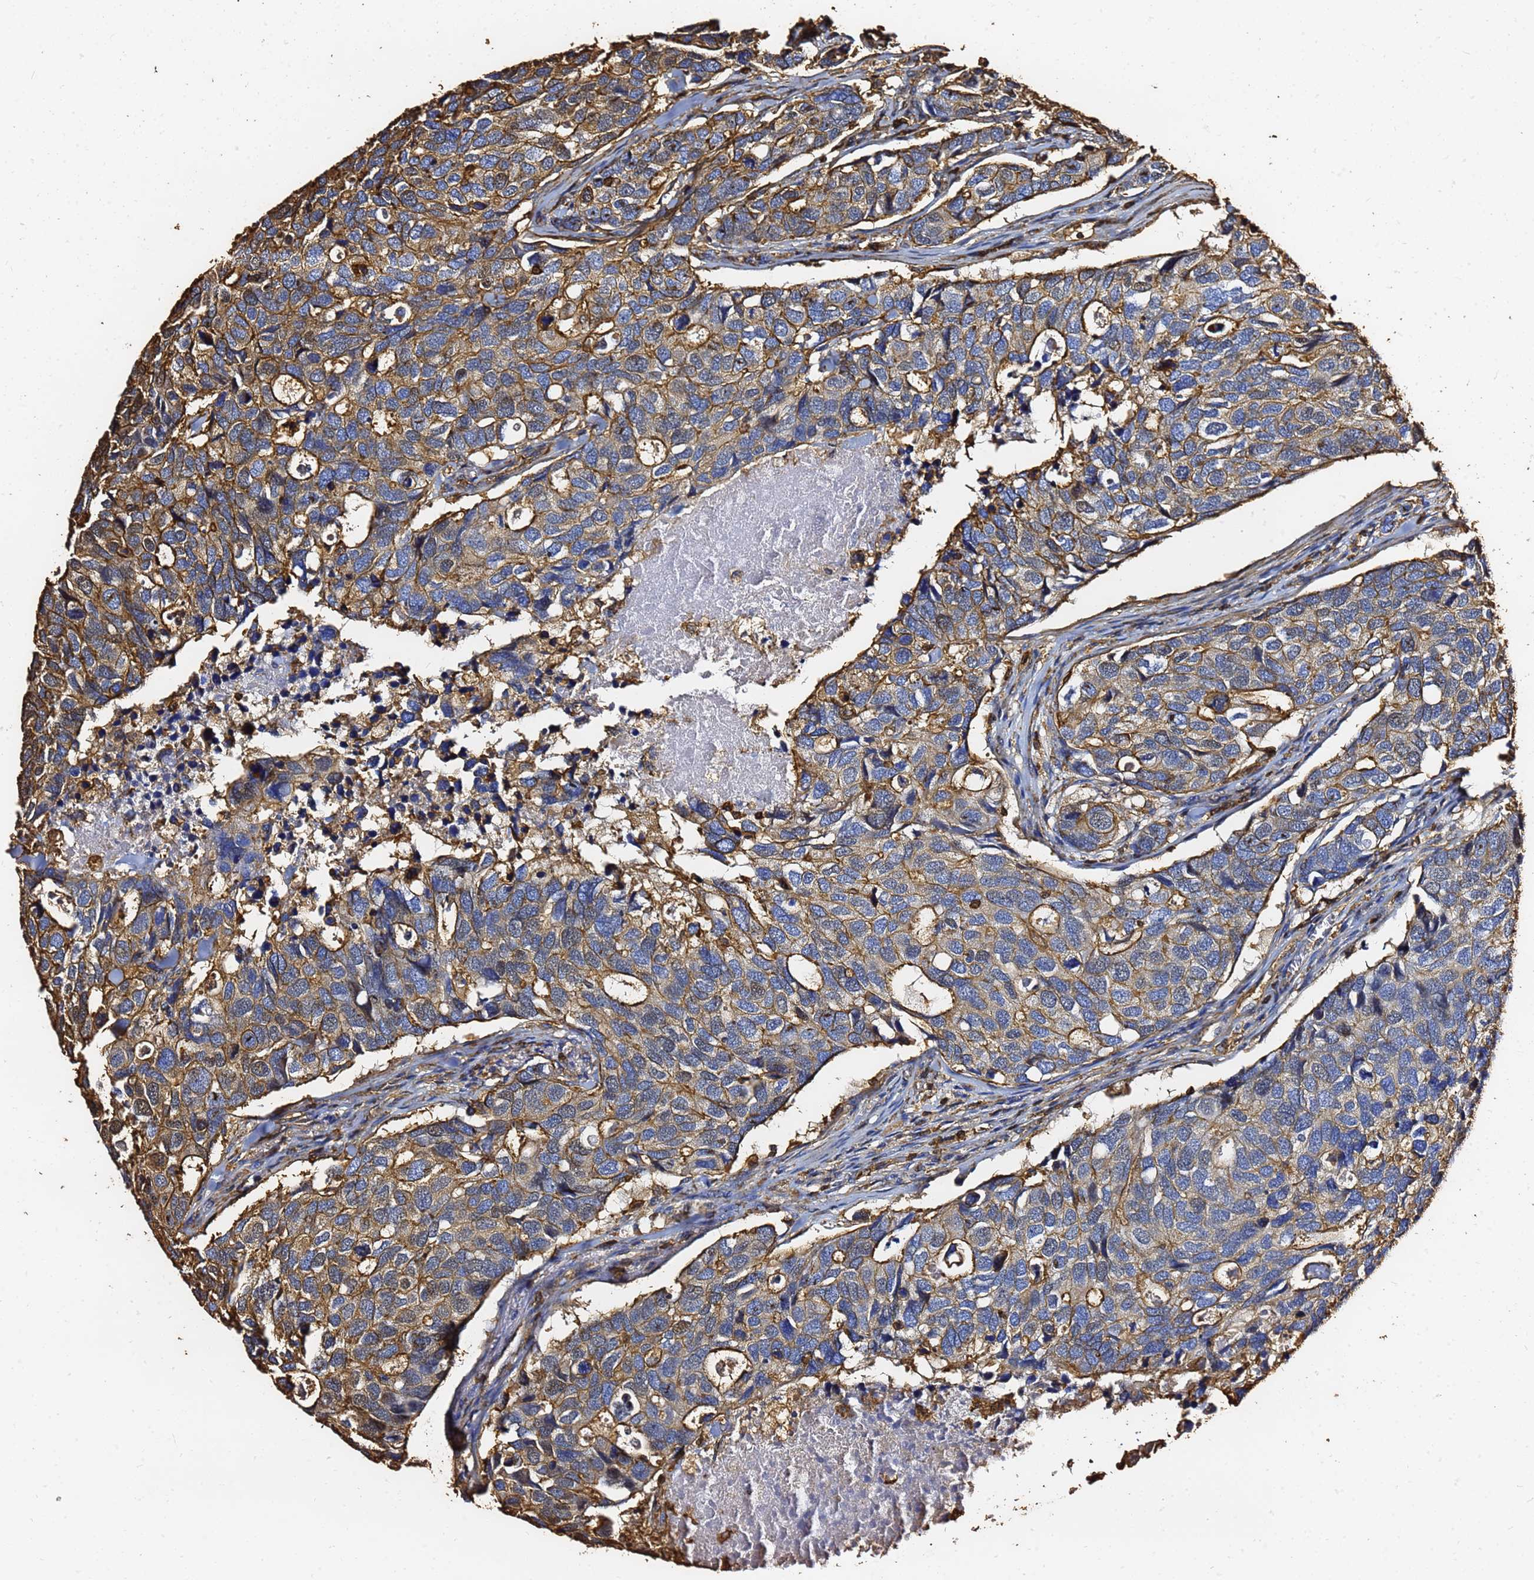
{"staining": {"intensity": "moderate", "quantity": ">75%", "location": "cytoplasmic/membranous"}, "tissue": "breast cancer", "cell_type": "Tumor cells", "image_type": "cancer", "snomed": [{"axis": "morphology", "description": "Duct carcinoma"}, {"axis": "topography", "description": "Breast"}], "caption": "An image showing moderate cytoplasmic/membranous positivity in about >75% of tumor cells in breast cancer, as visualized by brown immunohistochemical staining.", "gene": "ACTB", "patient": {"sex": "female", "age": 83}}